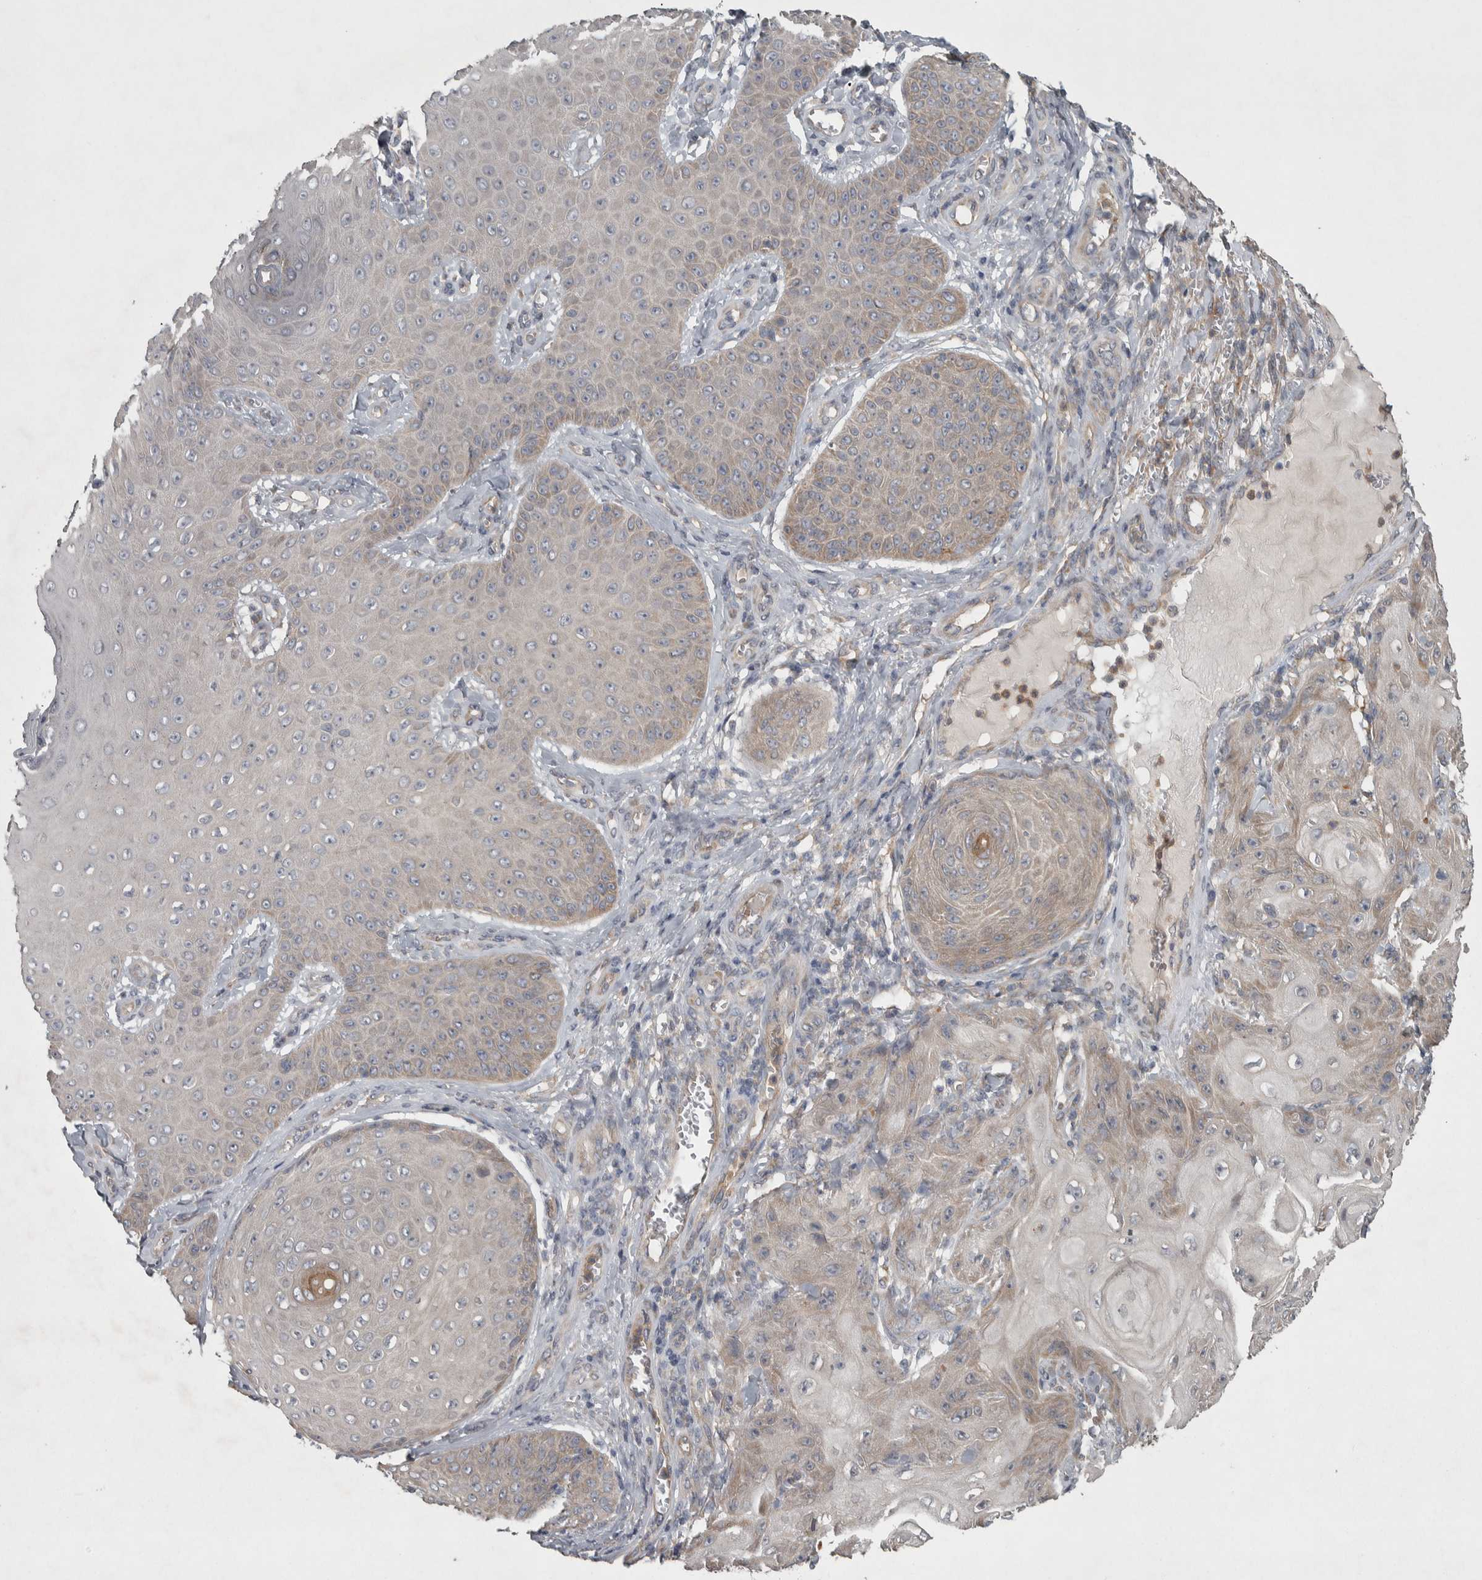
{"staining": {"intensity": "weak", "quantity": "<25%", "location": "cytoplasmic/membranous"}, "tissue": "skin cancer", "cell_type": "Tumor cells", "image_type": "cancer", "snomed": [{"axis": "morphology", "description": "Squamous cell carcinoma, NOS"}, {"axis": "topography", "description": "Skin"}], "caption": "Human skin cancer stained for a protein using immunohistochemistry shows no positivity in tumor cells.", "gene": "SRP68", "patient": {"sex": "male", "age": 74}}